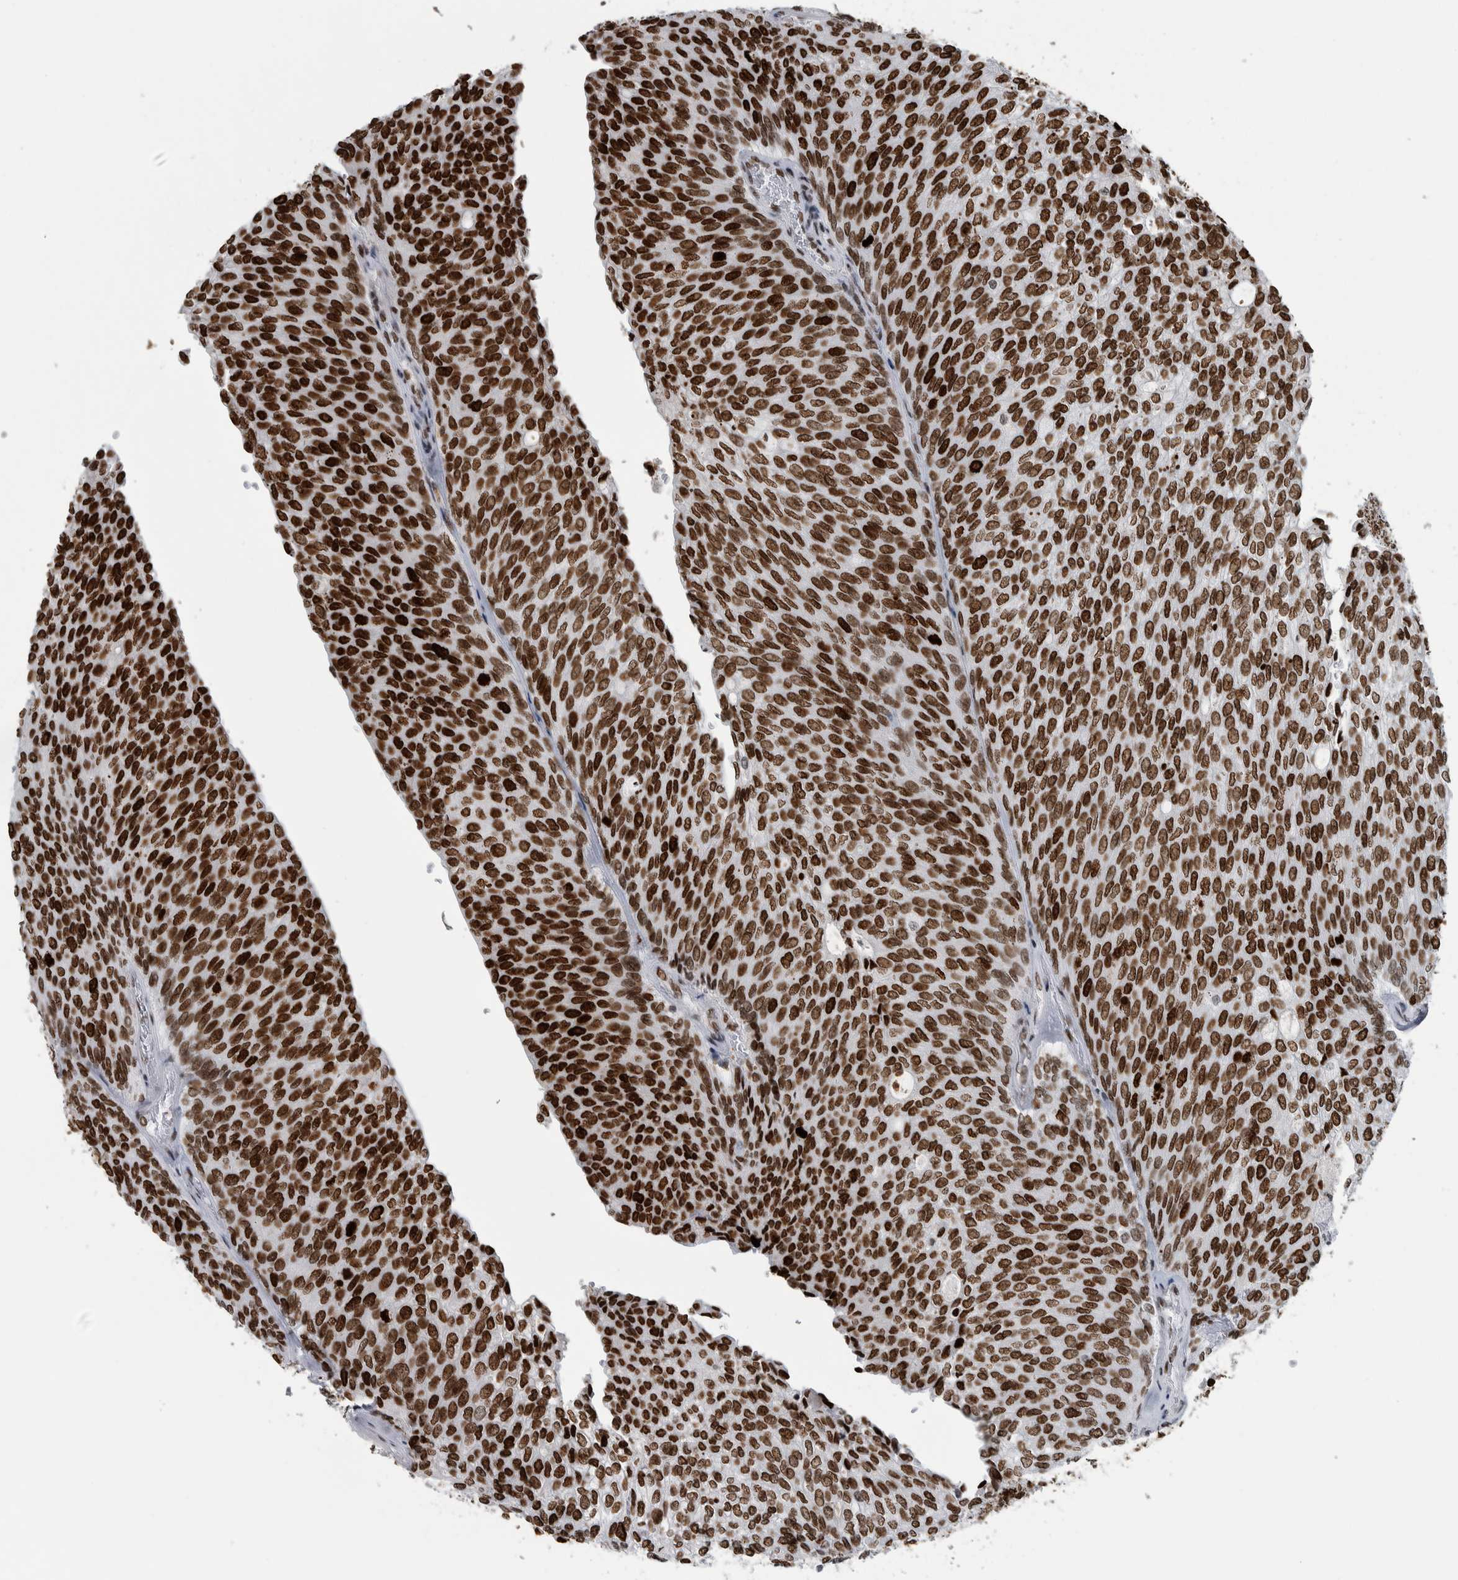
{"staining": {"intensity": "strong", "quantity": ">75%", "location": "nuclear"}, "tissue": "urothelial cancer", "cell_type": "Tumor cells", "image_type": "cancer", "snomed": [{"axis": "morphology", "description": "Urothelial carcinoma, Low grade"}, {"axis": "topography", "description": "Urinary bladder"}], "caption": "The photomicrograph demonstrates immunohistochemical staining of urothelial cancer. There is strong nuclear positivity is appreciated in approximately >75% of tumor cells.", "gene": "TOP2B", "patient": {"sex": "female", "age": 79}}